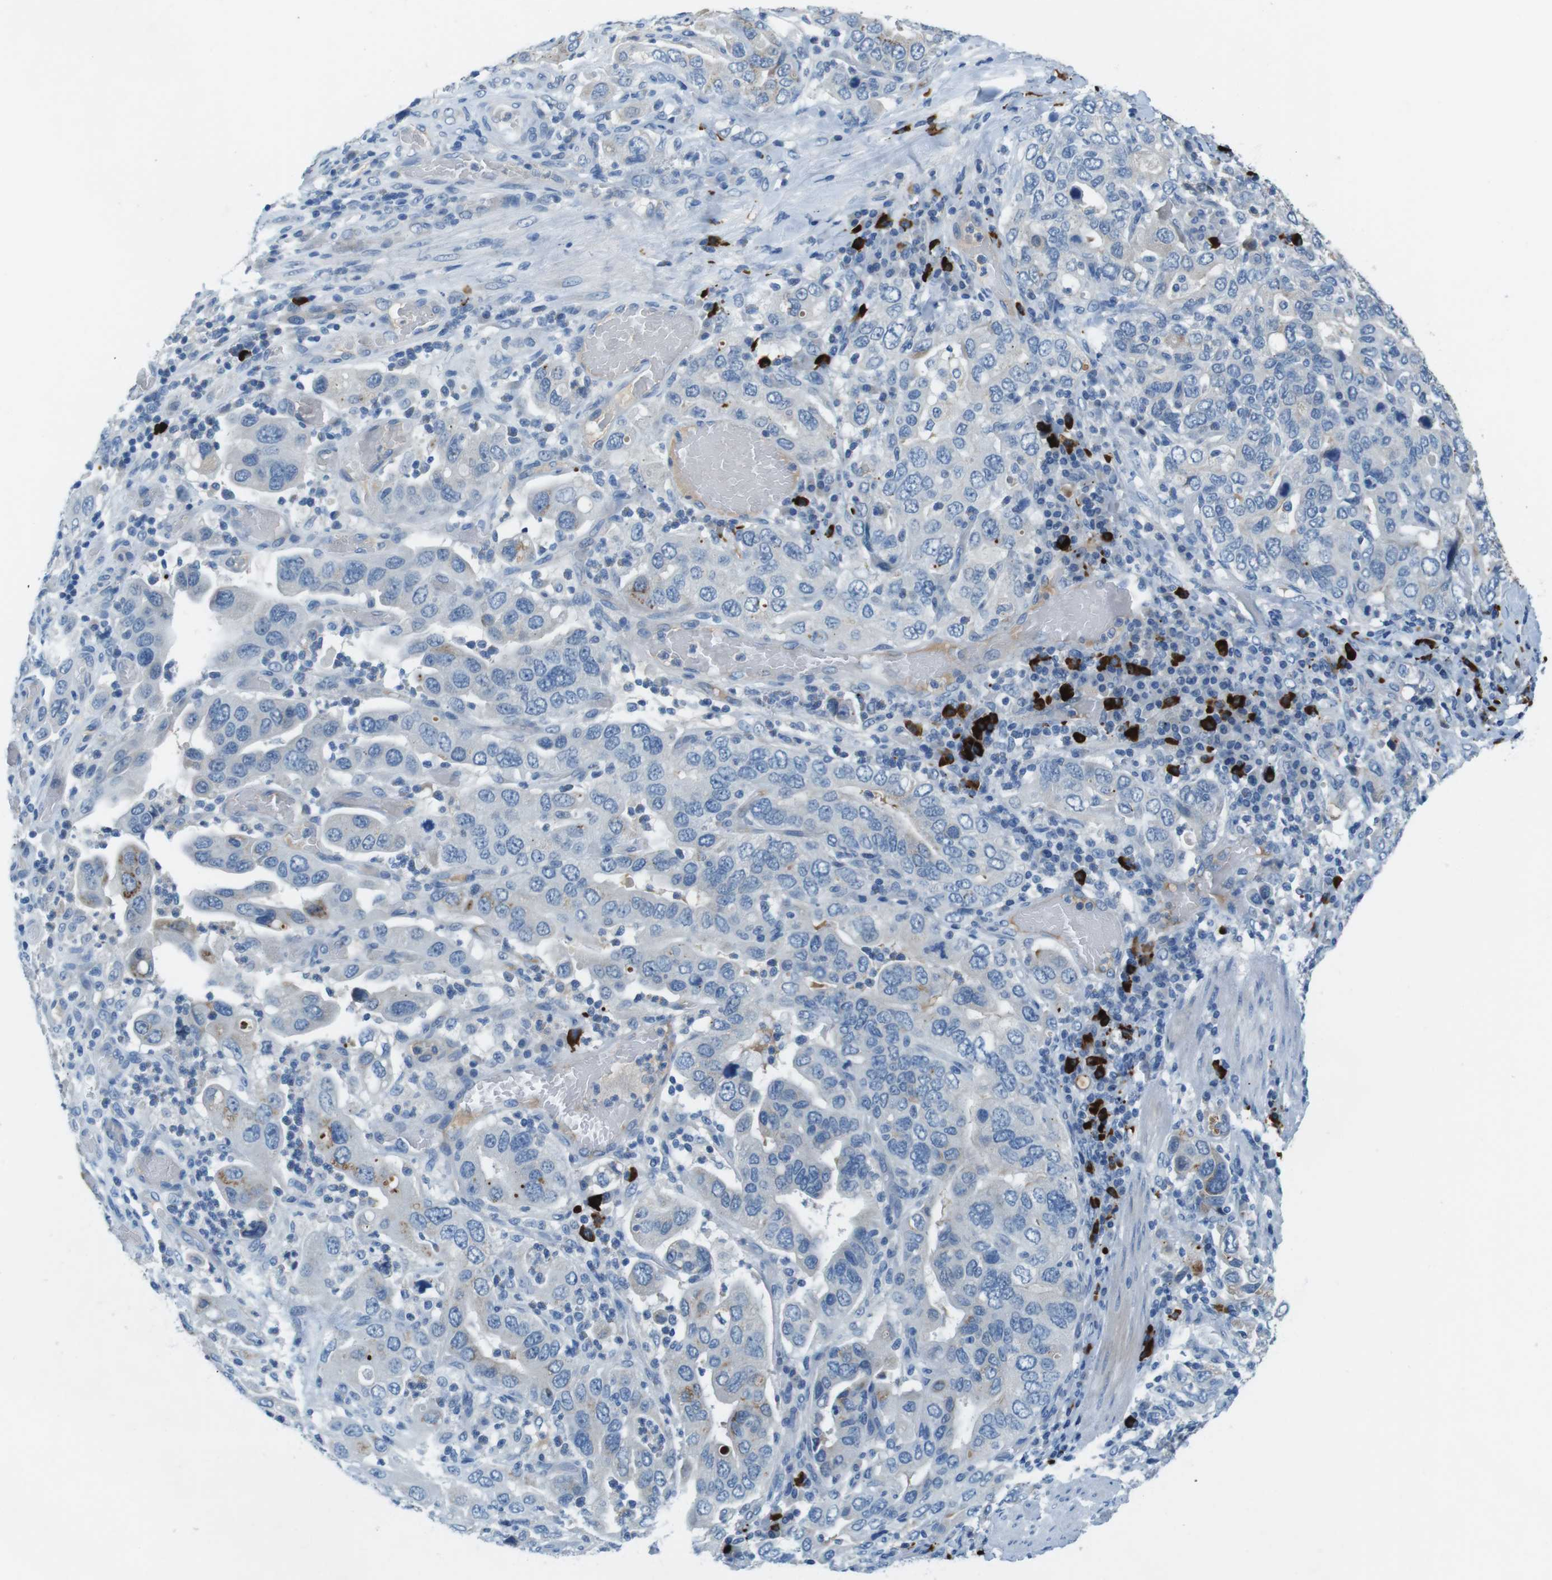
{"staining": {"intensity": "weak", "quantity": "<25%", "location": "cytoplasmic/membranous"}, "tissue": "stomach cancer", "cell_type": "Tumor cells", "image_type": "cancer", "snomed": [{"axis": "morphology", "description": "Adenocarcinoma, NOS"}, {"axis": "topography", "description": "Stomach, upper"}], "caption": "This is an immunohistochemistry (IHC) image of stomach adenocarcinoma. There is no staining in tumor cells.", "gene": "SLC35A3", "patient": {"sex": "male", "age": 62}}